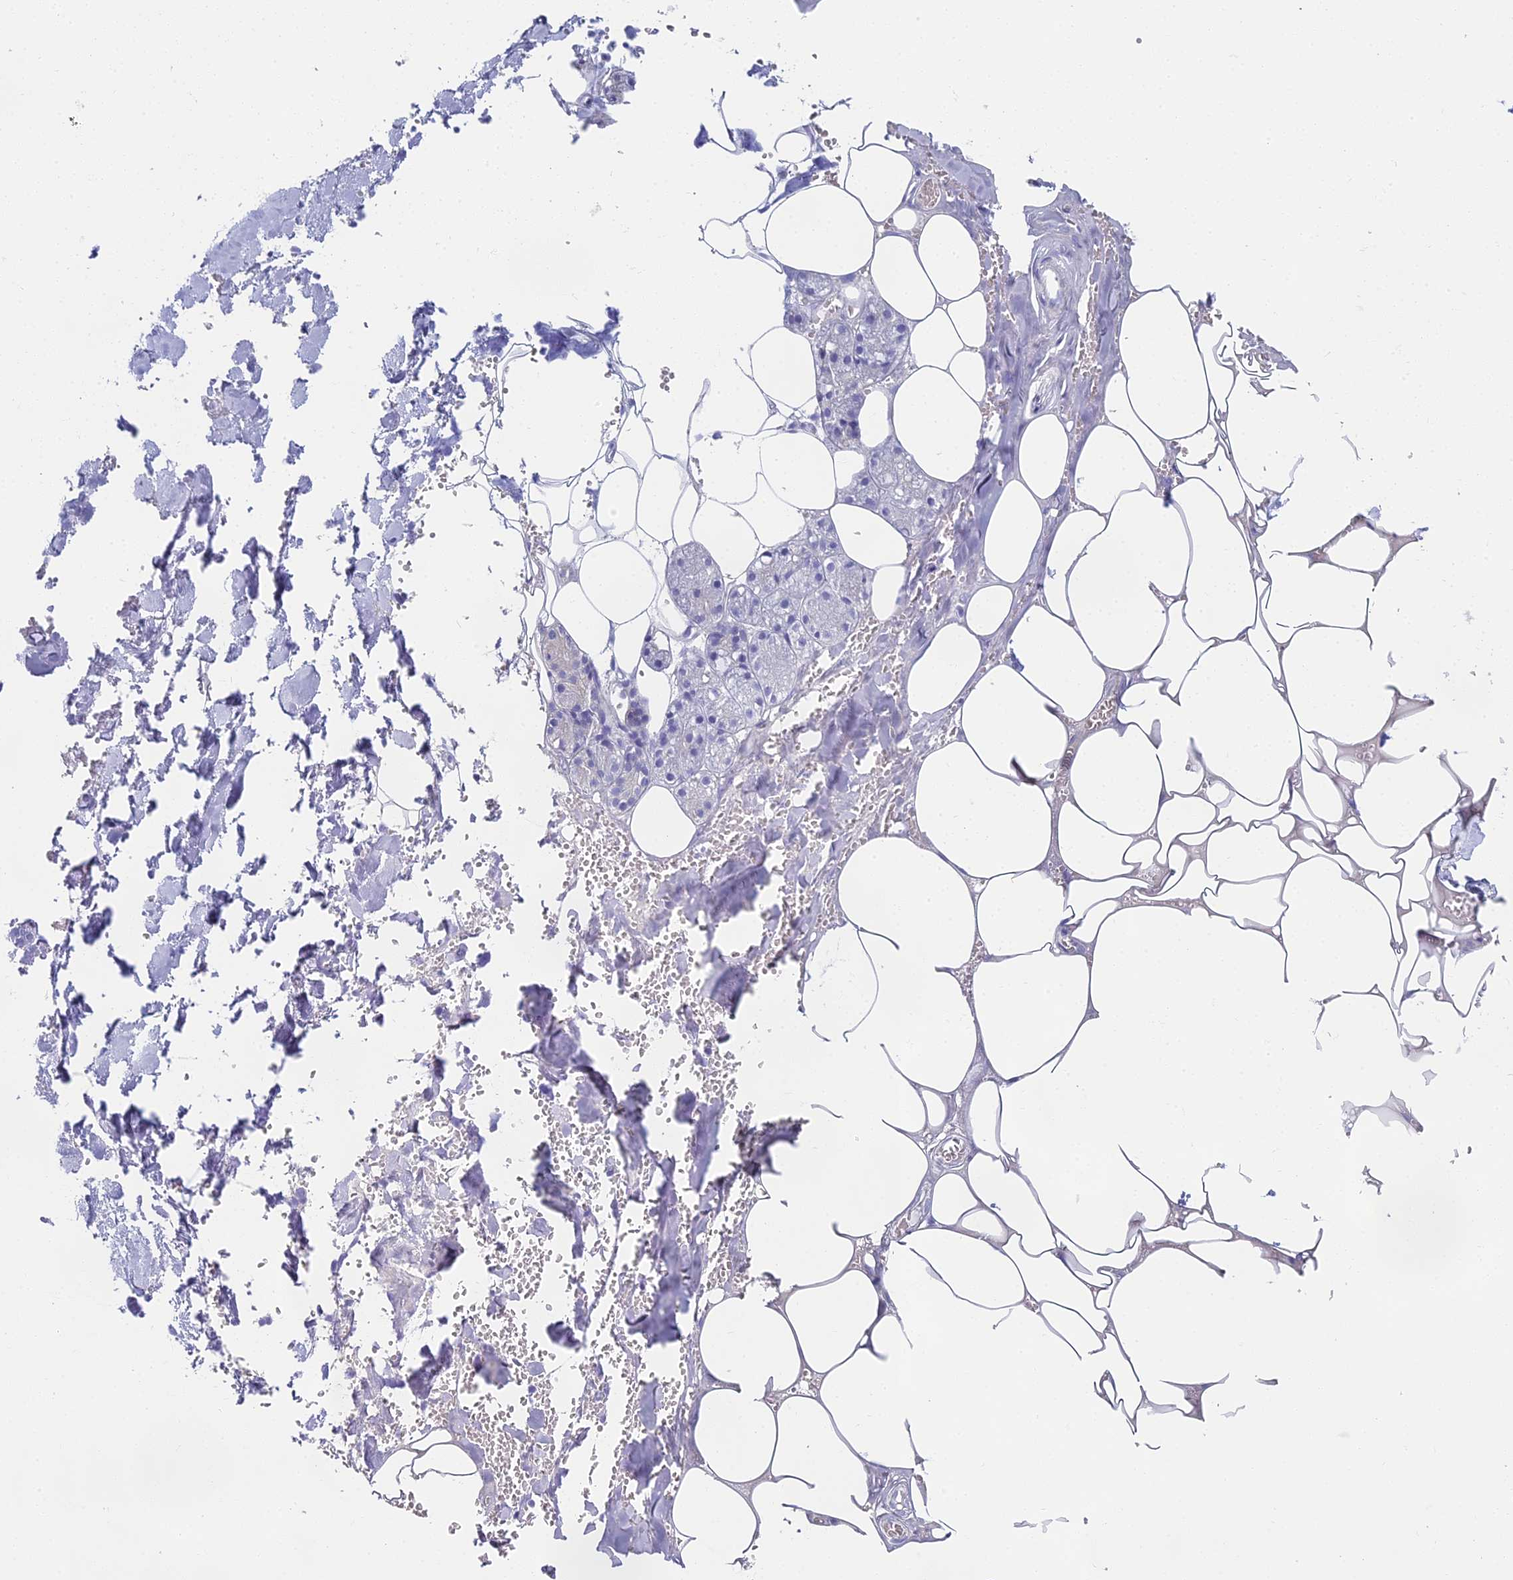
{"staining": {"intensity": "negative", "quantity": "none", "location": "none"}, "tissue": "salivary gland", "cell_type": "Glandular cells", "image_type": "normal", "snomed": [{"axis": "morphology", "description": "Normal tissue, NOS"}, {"axis": "topography", "description": "Salivary gland"}], "caption": "Glandular cells show no significant positivity in benign salivary gland. (Stains: DAB (3,3'-diaminobenzidine) IHC with hematoxylin counter stain, Microscopy: brightfield microscopy at high magnification).", "gene": "UNC80", "patient": {"sex": "male", "age": 62}}